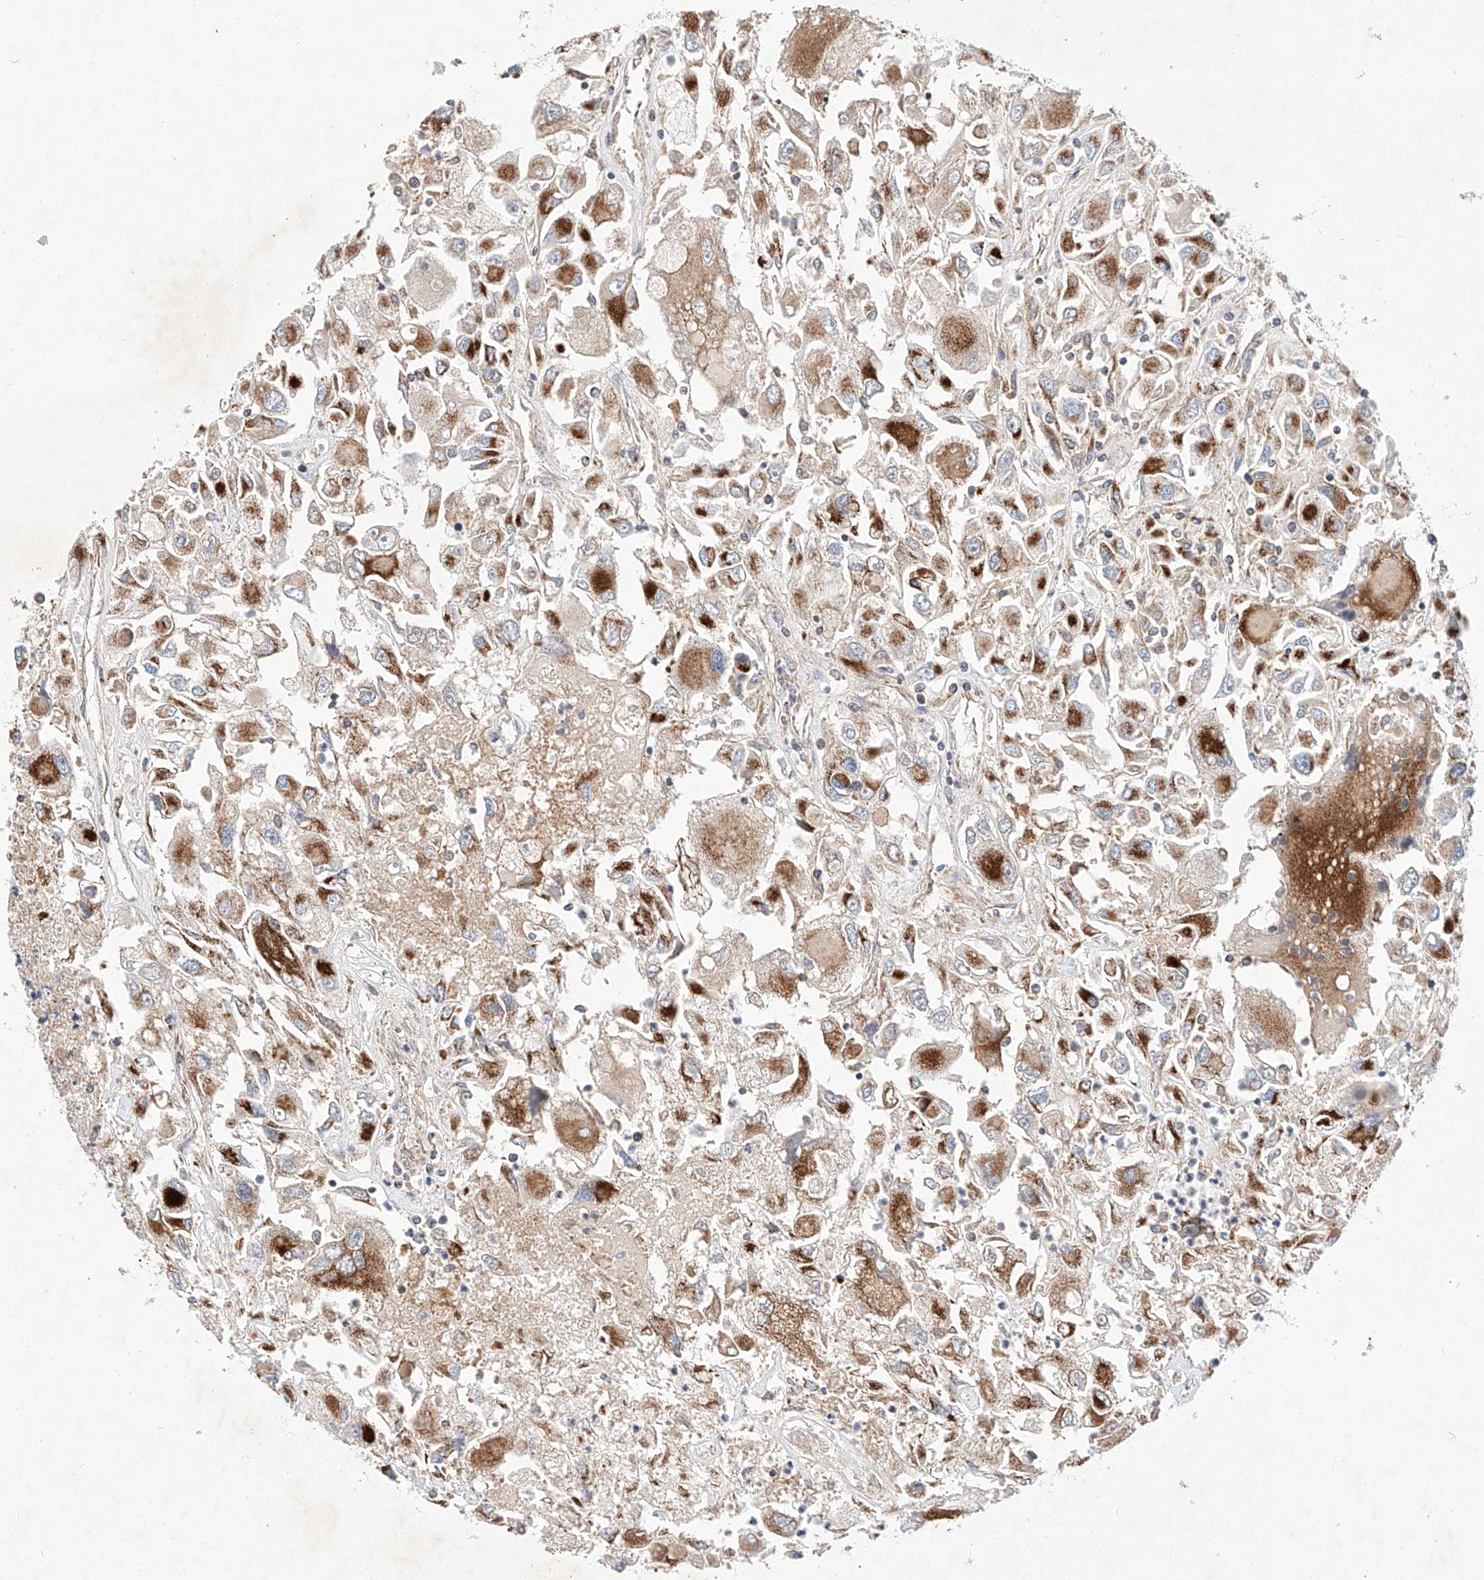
{"staining": {"intensity": "moderate", "quantity": ">75%", "location": "cytoplasmic/membranous"}, "tissue": "renal cancer", "cell_type": "Tumor cells", "image_type": "cancer", "snomed": [{"axis": "morphology", "description": "Adenocarcinoma, NOS"}, {"axis": "topography", "description": "Kidney"}], "caption": "Immunohistochemical staining of renal adenocarcinoma demonstrates moderate cytoplasmic/membranous protein staining in about >75% of tumor cells.", "gene": "NR1D1", "patient": {"sex": "female", "age": 52}}